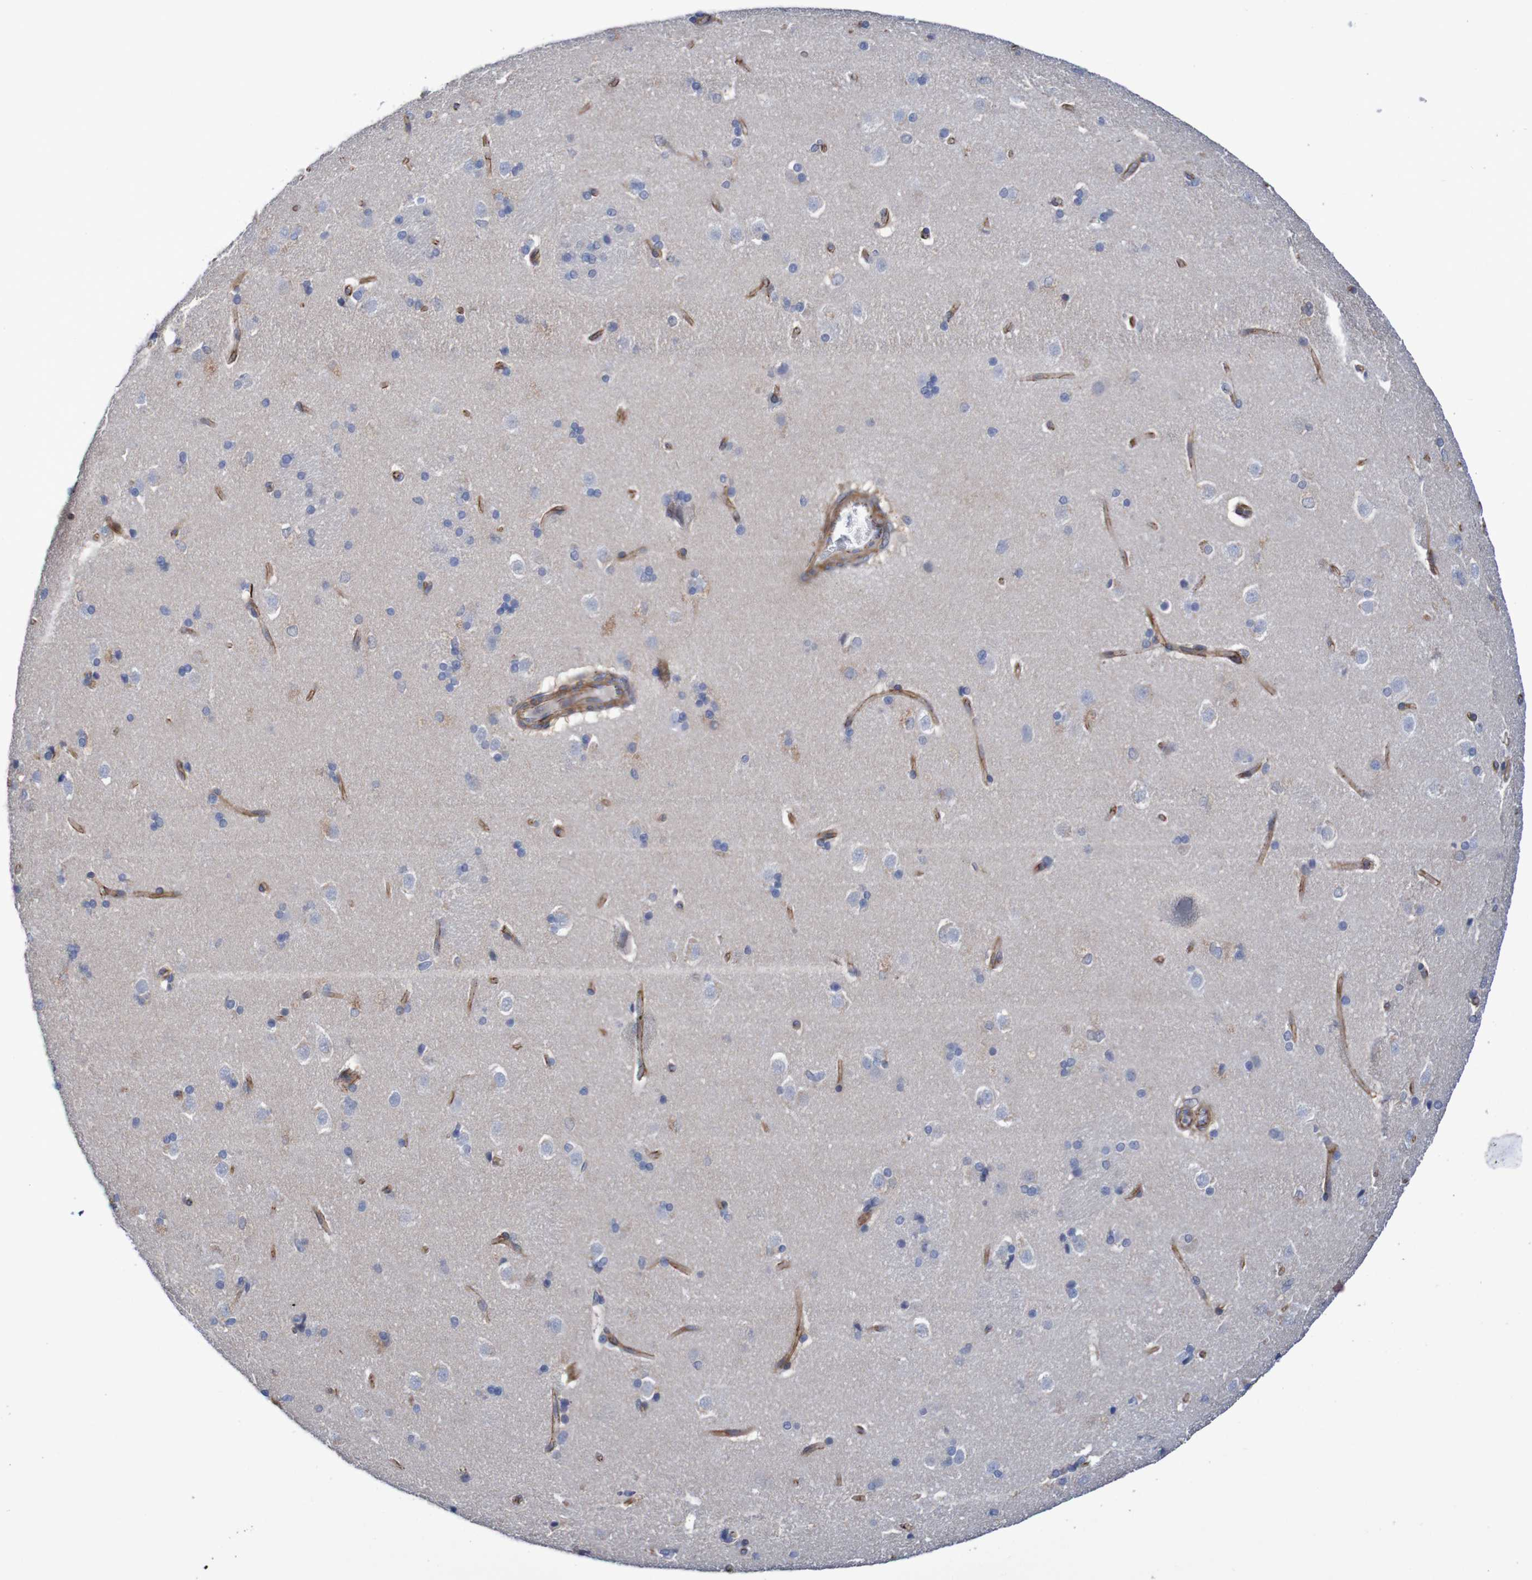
{"staining": {"intensity": "negative", "quantity": "none", "location": "none"}, "tissue": "caudate", "cell_type": "Glial cells", "image_type": "normal", "snomed": [{"axis": "morphology", "description": "Normal tissue, NOS"}, {"axis": "topography", "description": "Lateral ventricle wall"}], "caption": "DAB immunohistochemical staining of benign caudate demonstrates no significant positivity in glial cells. (DAB (3,3'-diaminobenzidine) IHC with hematoxylin counter stain).", "gene": "NECTIN2", "patient": {"sex": "female", "age": 19}}